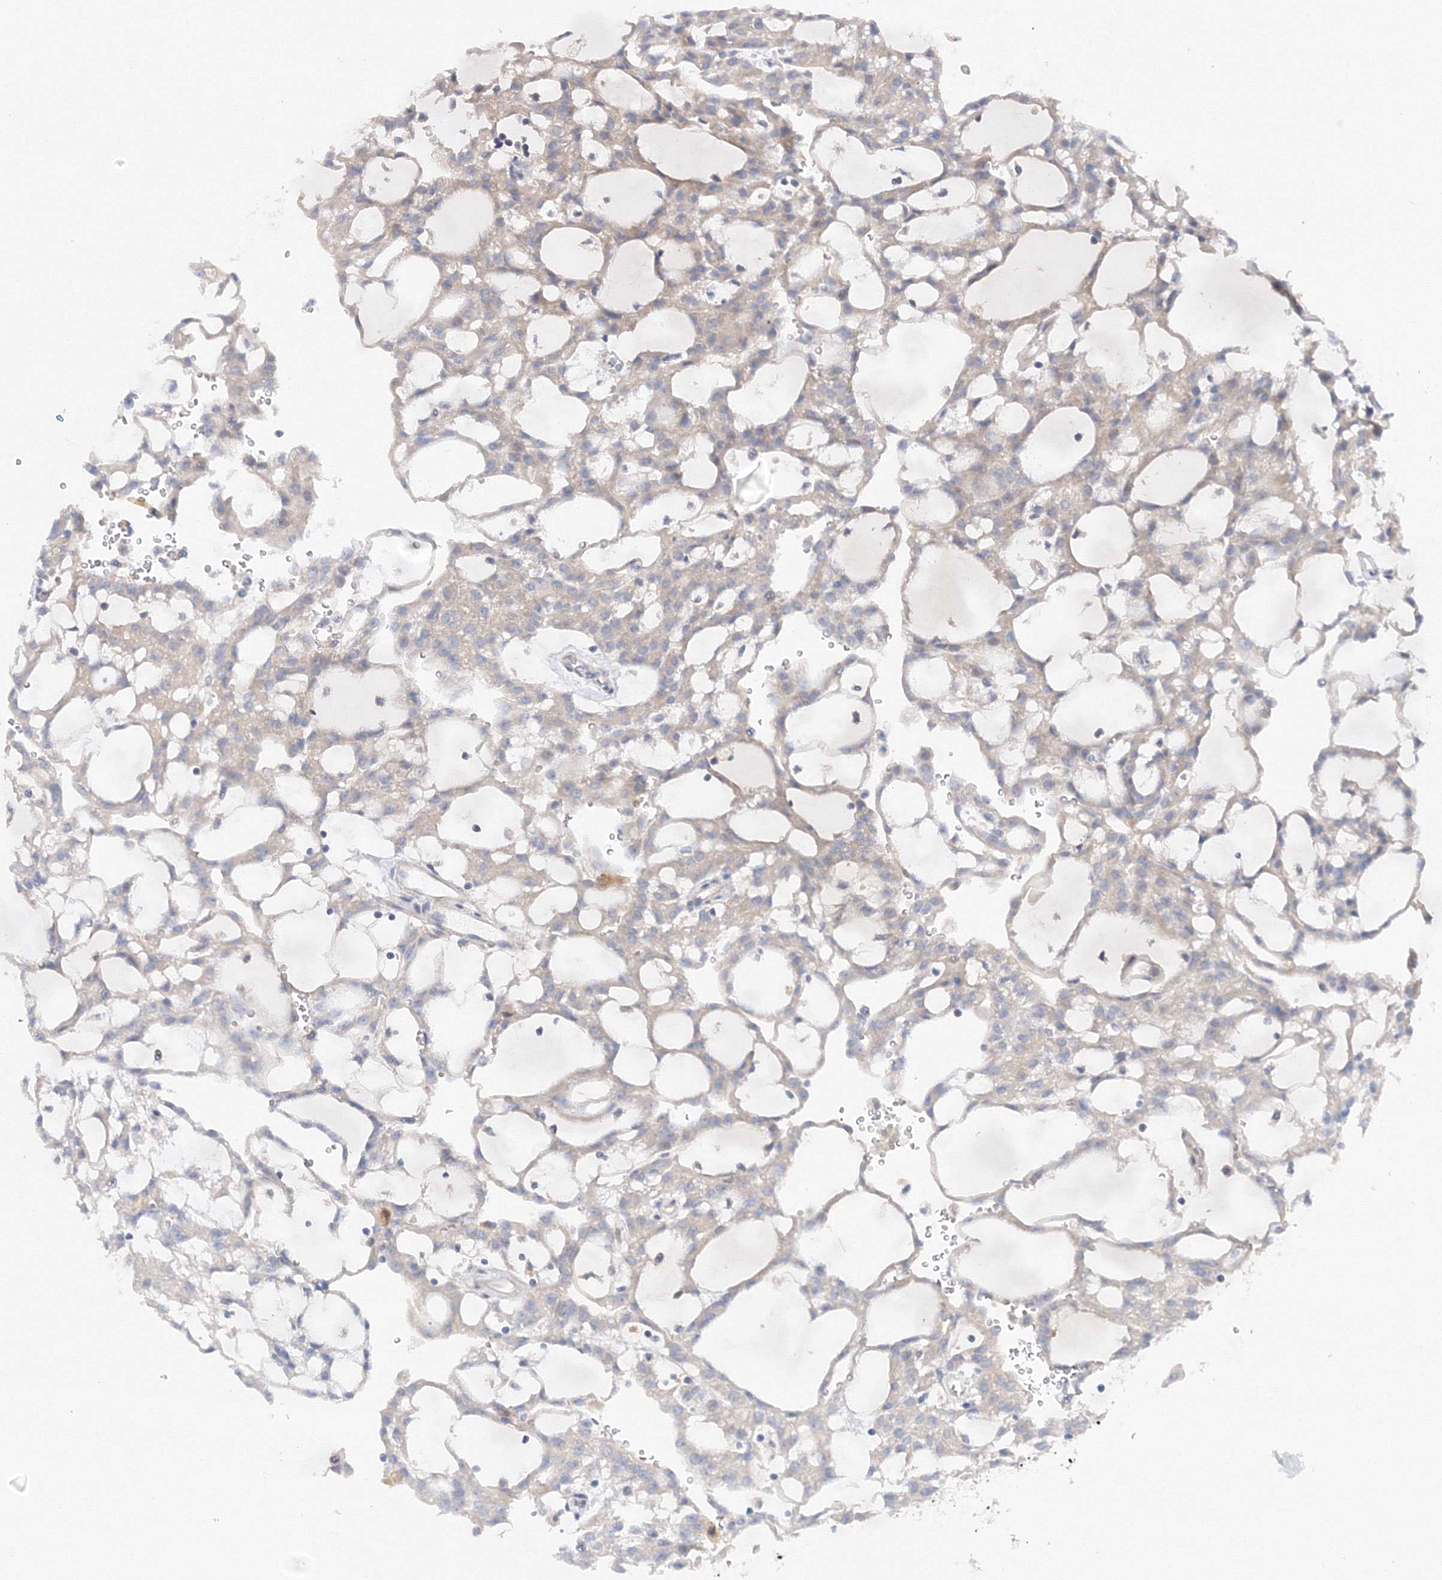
{"staining": {"intensity": "weak", "quantity": "<25%", "location": "cytoplasmic/membranous"}, "tissue": "renal cancer", "cell_type": "Tumor cells", "image_type": "cancer", "snomed": [{"axis": "morphology", "description": "Adenocarcinoma, NOS"}, {"axis": "topography", "description": "Kidney"}], "caption": "This is an IHC image of renal cancer. There is no expression in tumor cells.", "gene": "DIS3L2", "patient": {"sex": "male", "age": 63}}